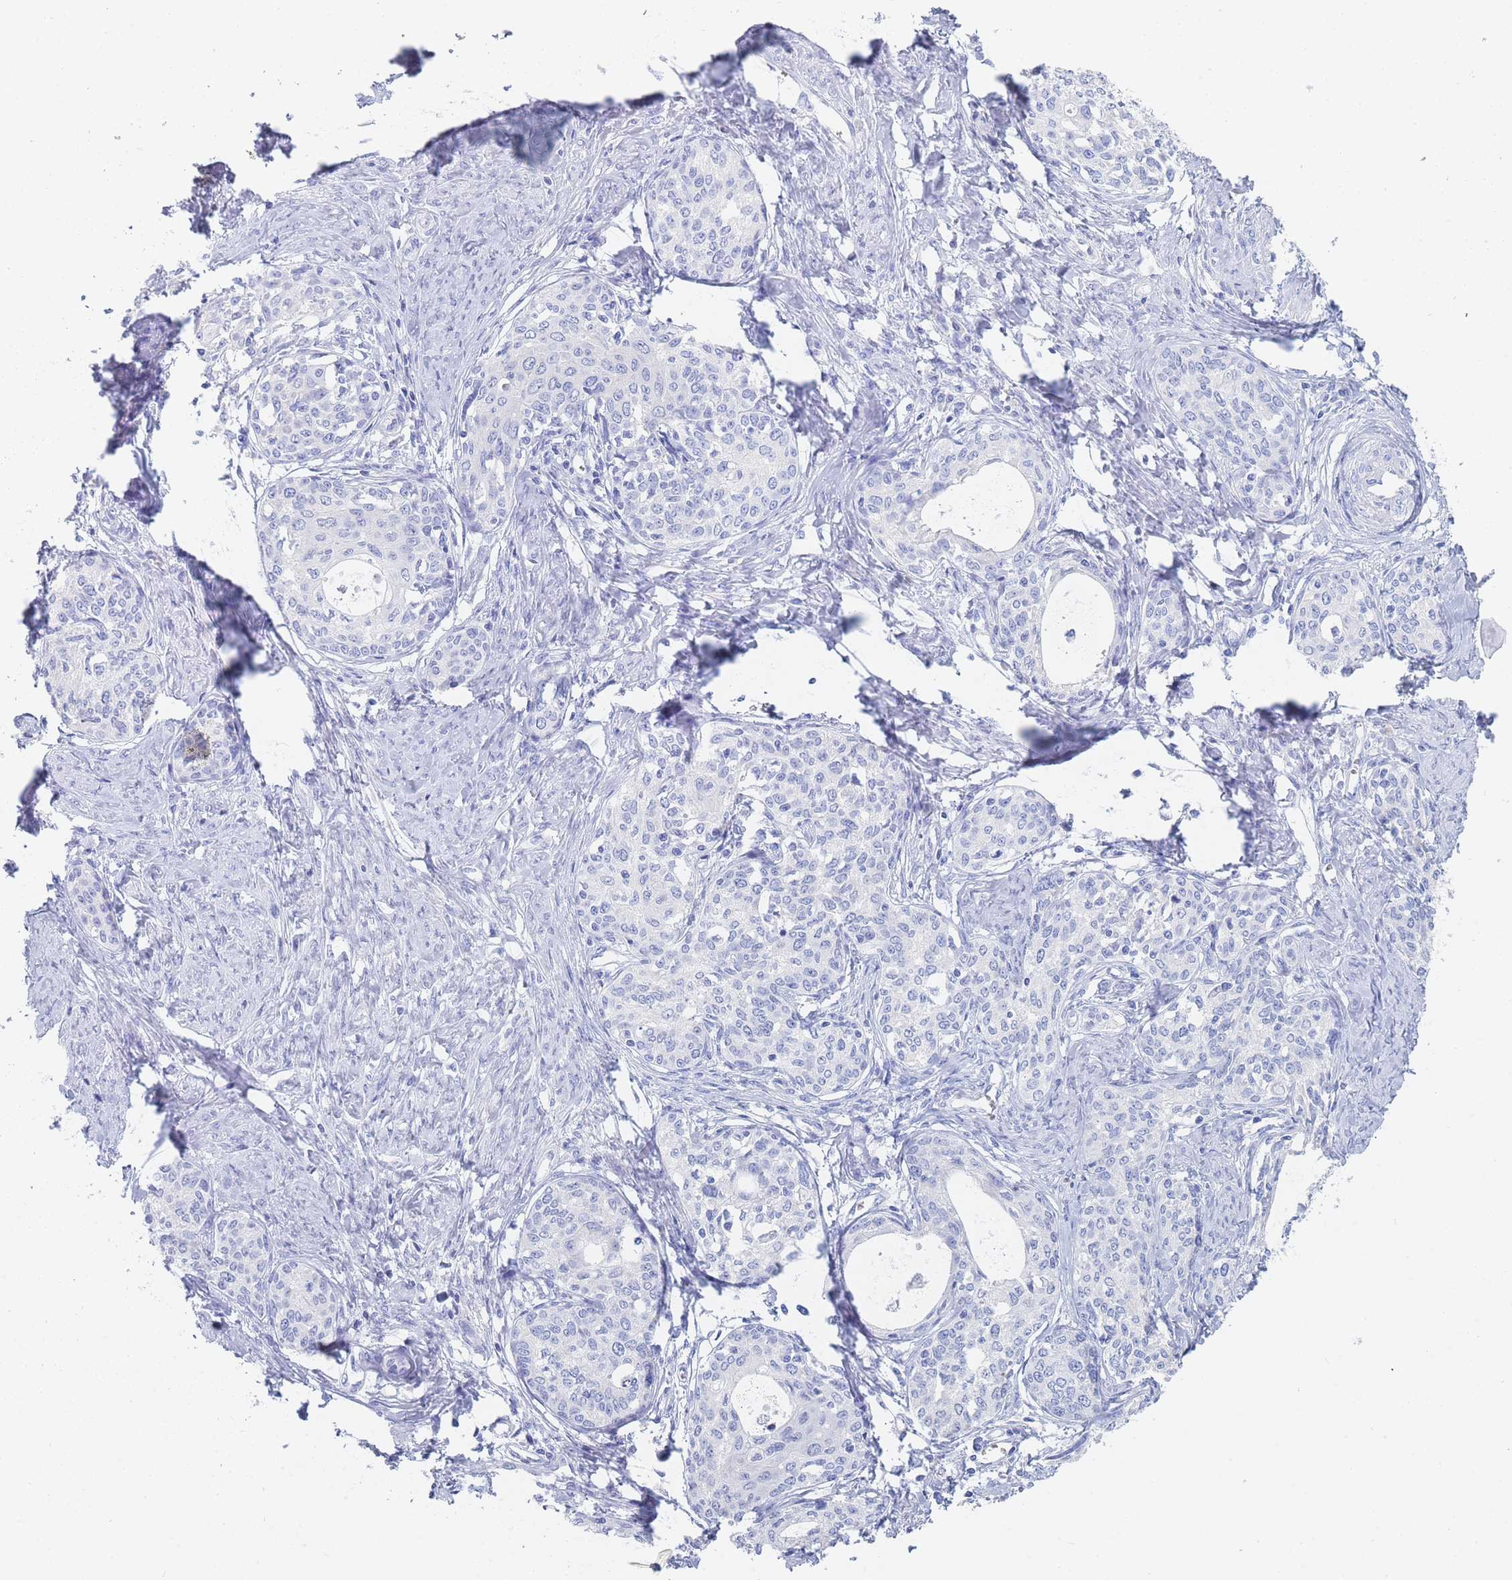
{"staining": {"intensity": "negative", "quantity": "none", "location": "none"}, "tissue": "cervical cancer", "cell_type": "Tumor cells", "image_type": "cancer", "snomed": [{"axis": "morphology", "description": "Squamous cell carcinoma, NOS"}, {"axis": "morphology", "description": "Adenocarcinoma, NOS"}, {"axis": "topography", "description": "Cervix"}], "caption": "There is no significant staining in tumor cells of cervical adenocarcinoma.", "gene": "SLC25A35", "patient": {"sex": "female", "age": 52}}